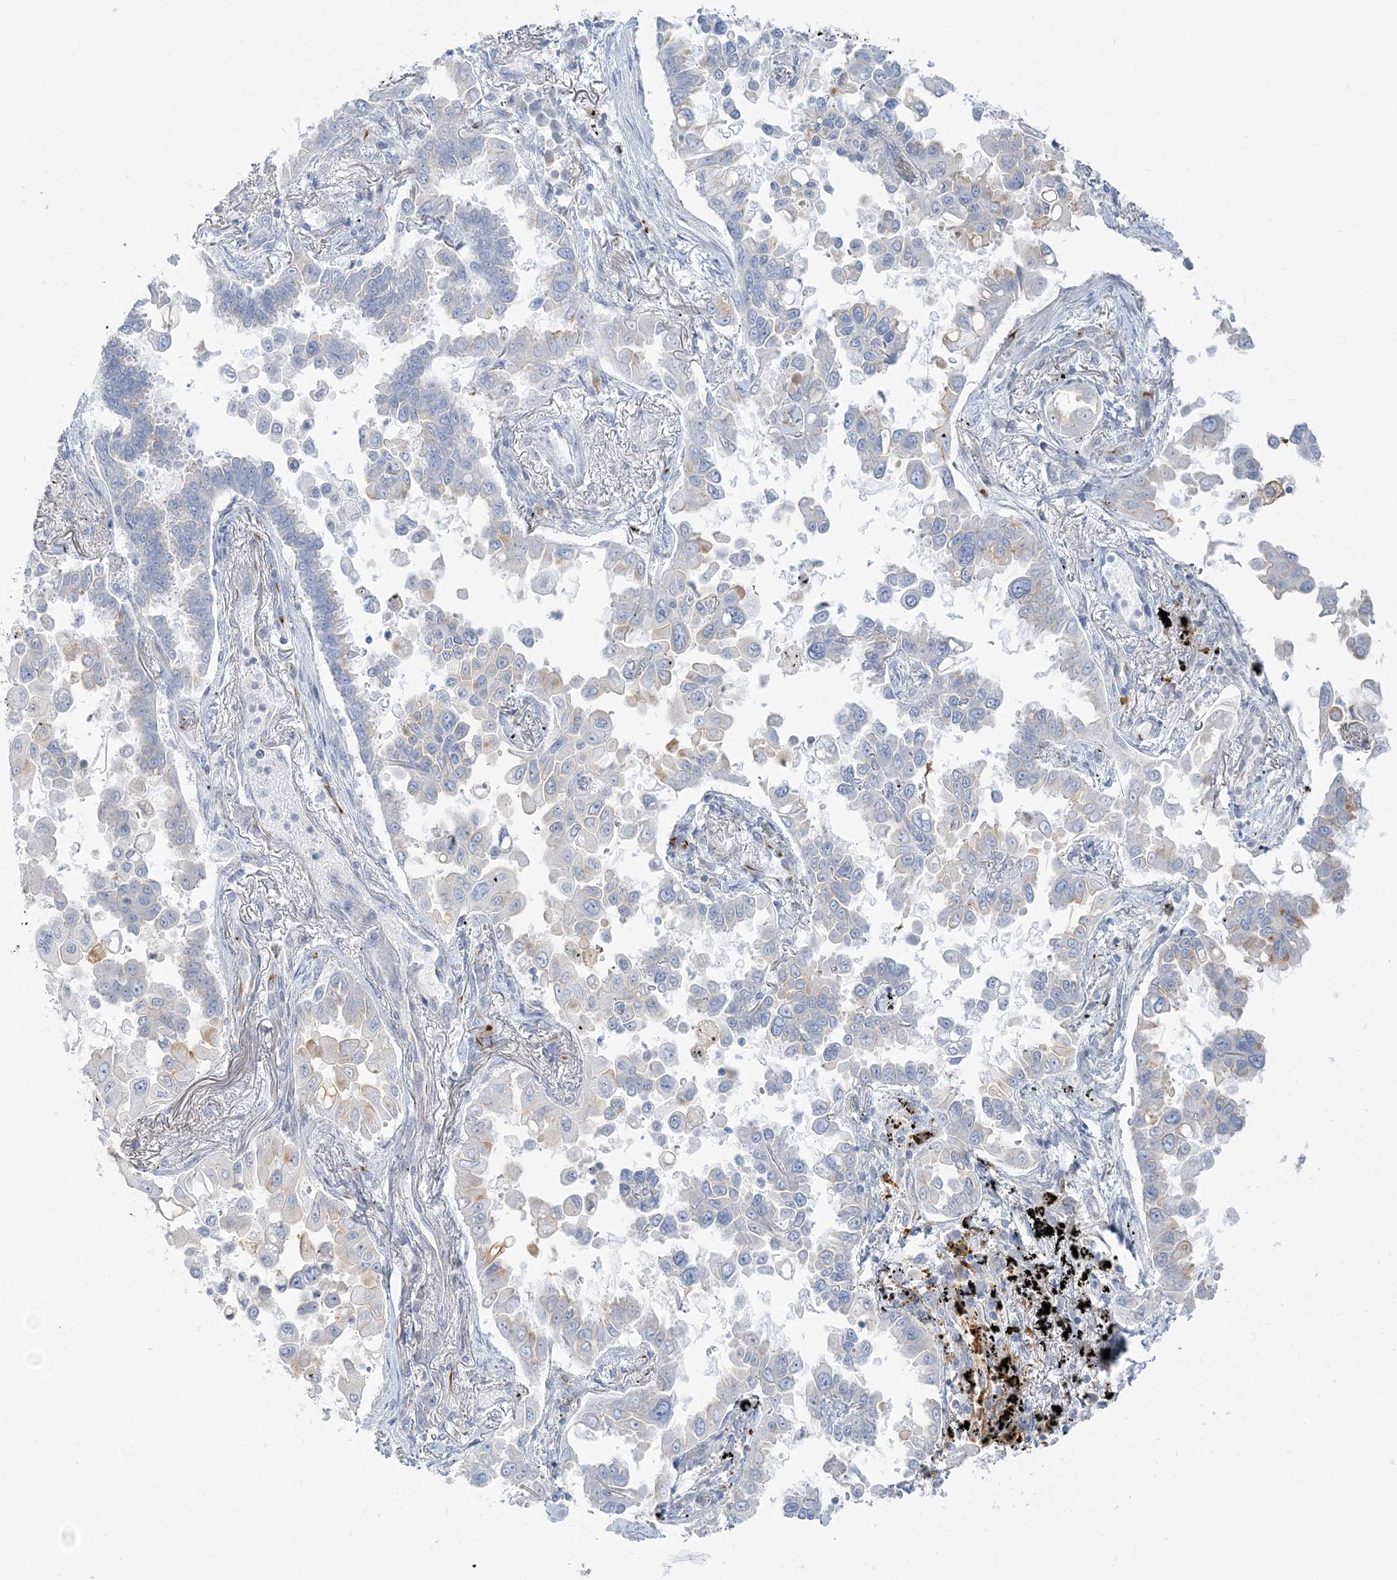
{"staining": {"intensity": "negative", "quantity": "none", "location": "none"}, "tissue": "lung cancer", "cell_type": "Tumor cells", "image_type": "cancer", "snomed": [{"axis": "morphology", "description": "Adenocarcinoma, NOS"}, {"axis": "topography", "description": "Lung"}], "caption": "Human lung cancer stained for a protein using IHC demonstrates no staining in tumor cells.", "gene": "GPAT2", "patient": {"sex": "female", "age": 67}}